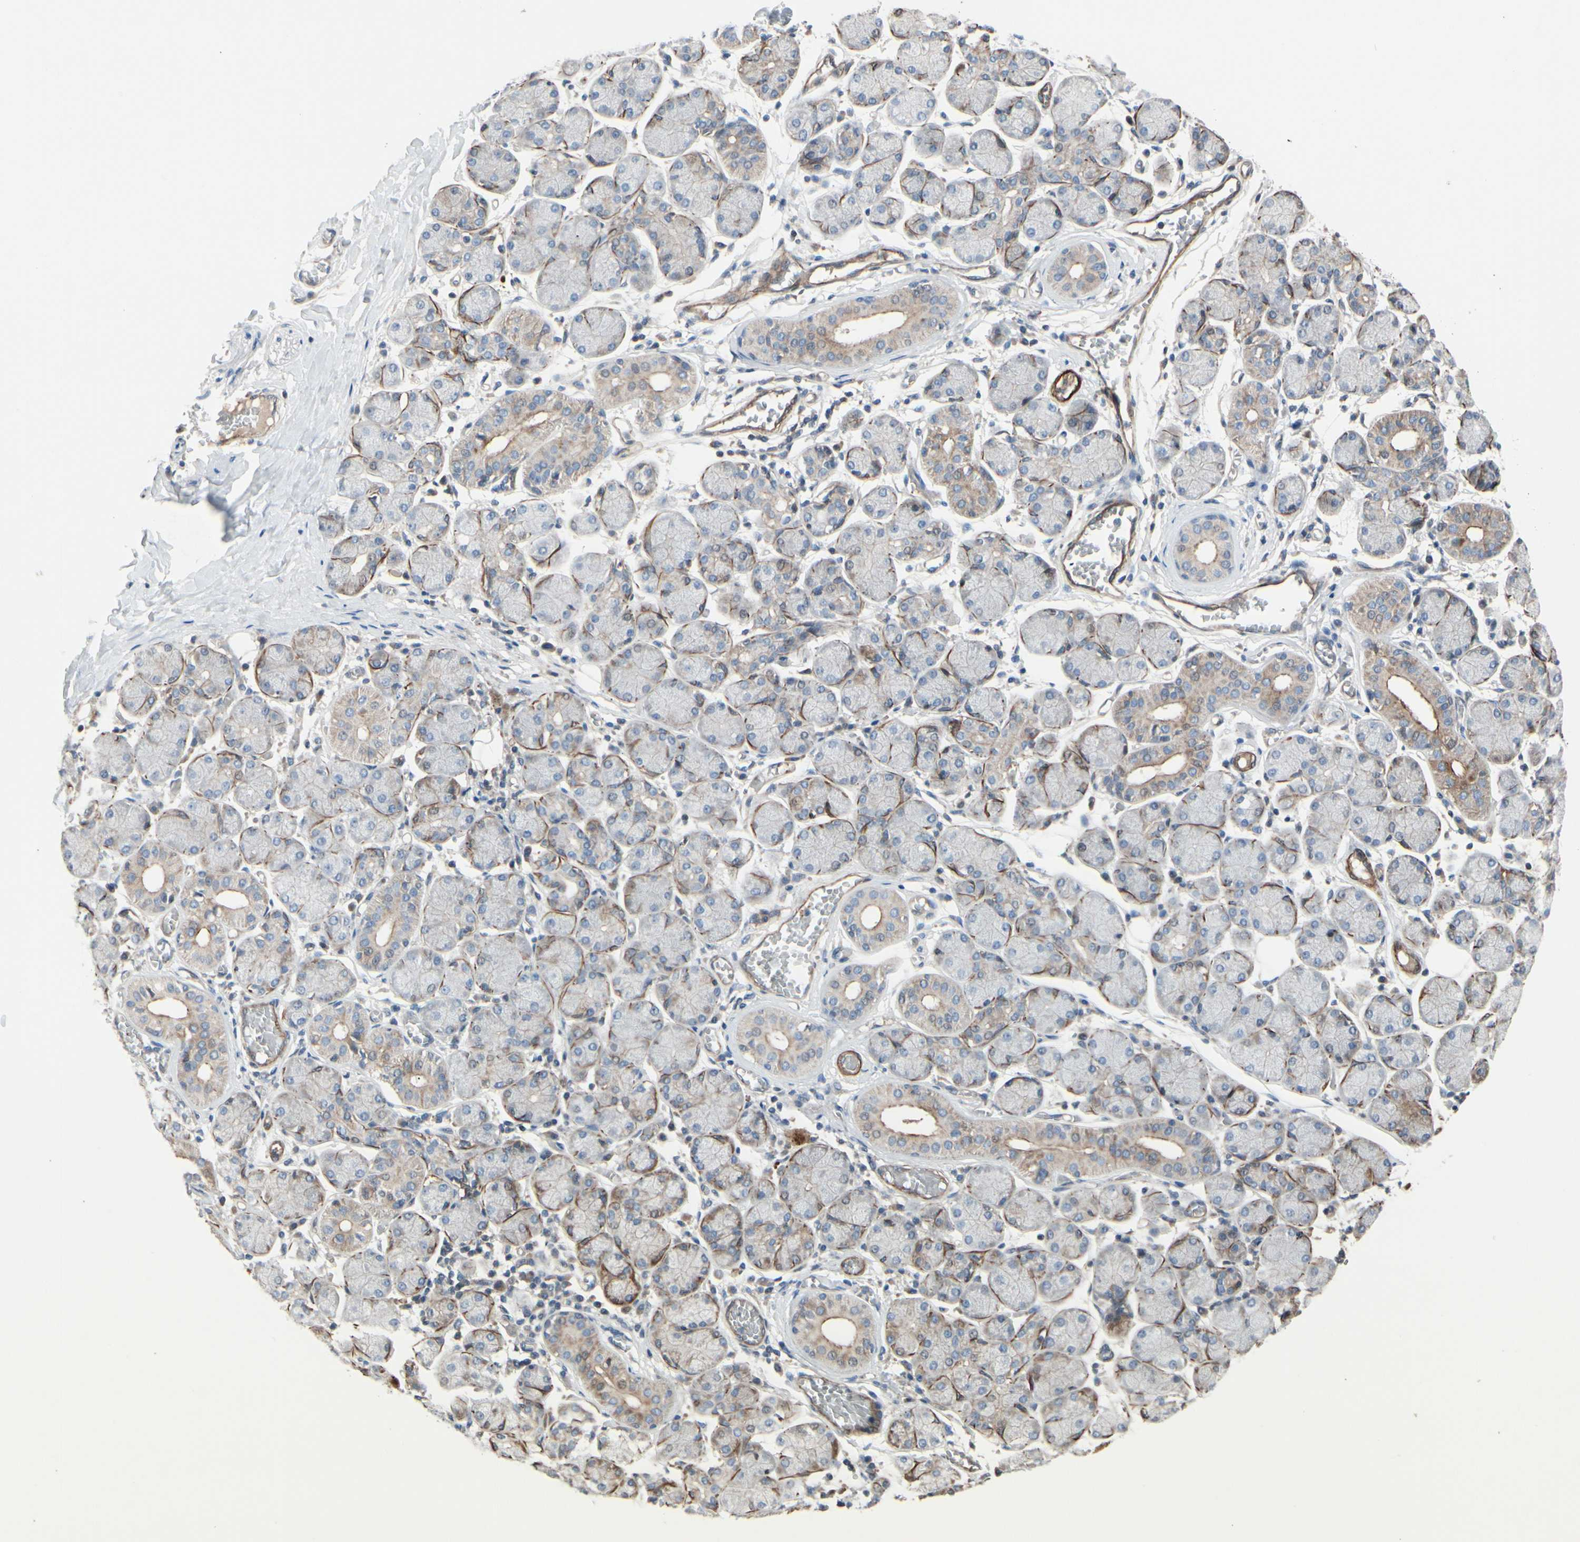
{"staining": {"intensity": "weak", "quantity": "<25%", "location": "cytoplasmic/membranous"}, "tissue": "salivary gland", "cell_type": "Glandular cells", "image_type": "normal", "snomed": [{"axis": "morphology", "description": "Normal tissue, NOS"}, {"axis": "topography", "description": "Salivary gland"}], "caption": "Benign salivary gland was stained to show a protein in brown. There is no significant expression in glandular cells. (DAB immunohistochemistry with hematoxylin counter stain).", "gene": "TPM1", "patient": {"sex": "female", "age": 24}}